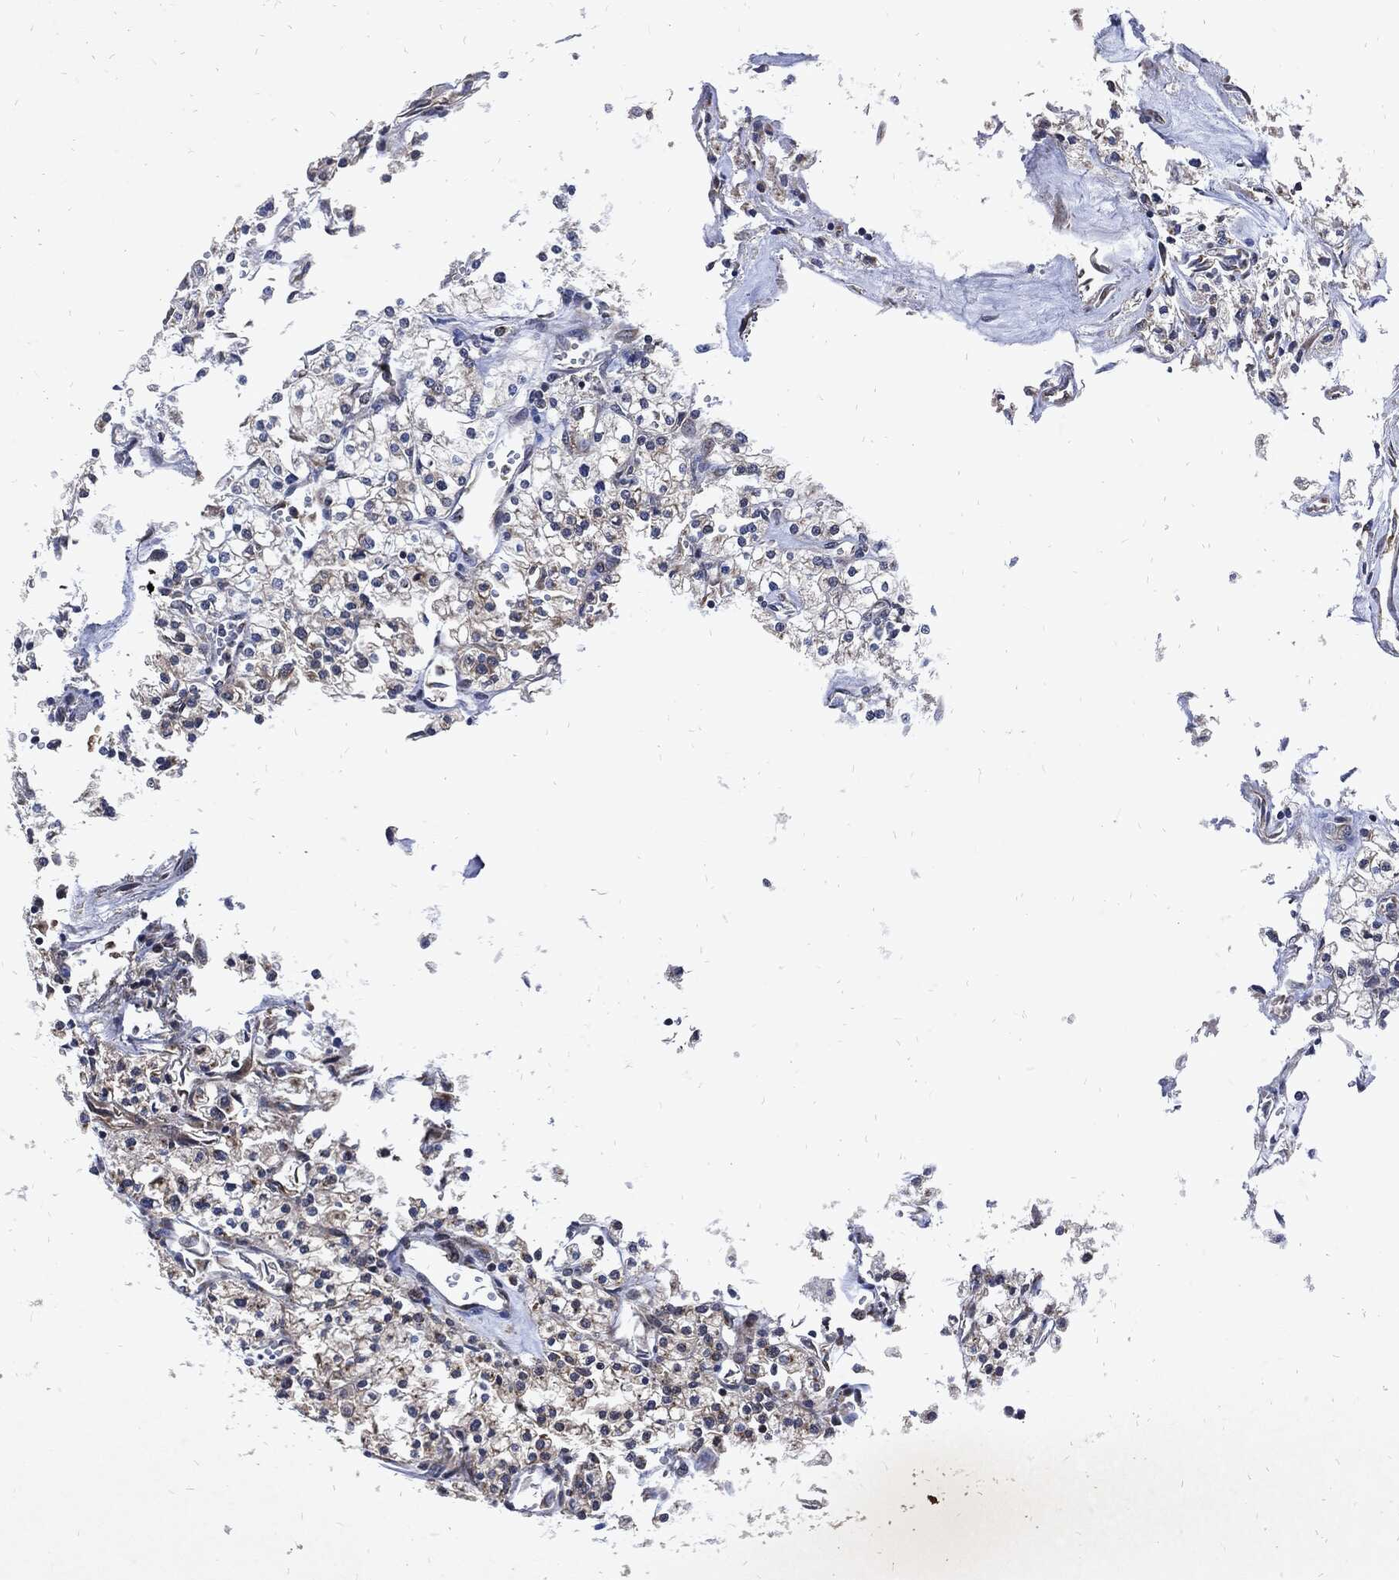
{"staining": {"intensity": "negative", "quantity": "none", "location": "none"}, "tissue": "renal cancer", "cell_type": "Tumor cells", "image_type": "cancer", "snomed": [{"axis": "morphology", "description": "Adenocarcinoma, NOS"}, {"axis": "topography", "description": "Kidney"}], "caption": "Renal cancer was stained to show a protein in brown. There is no significant expression in tumor cells.", "gene": "DCTN1", "patient": {"sex": "male", "age": 80}}